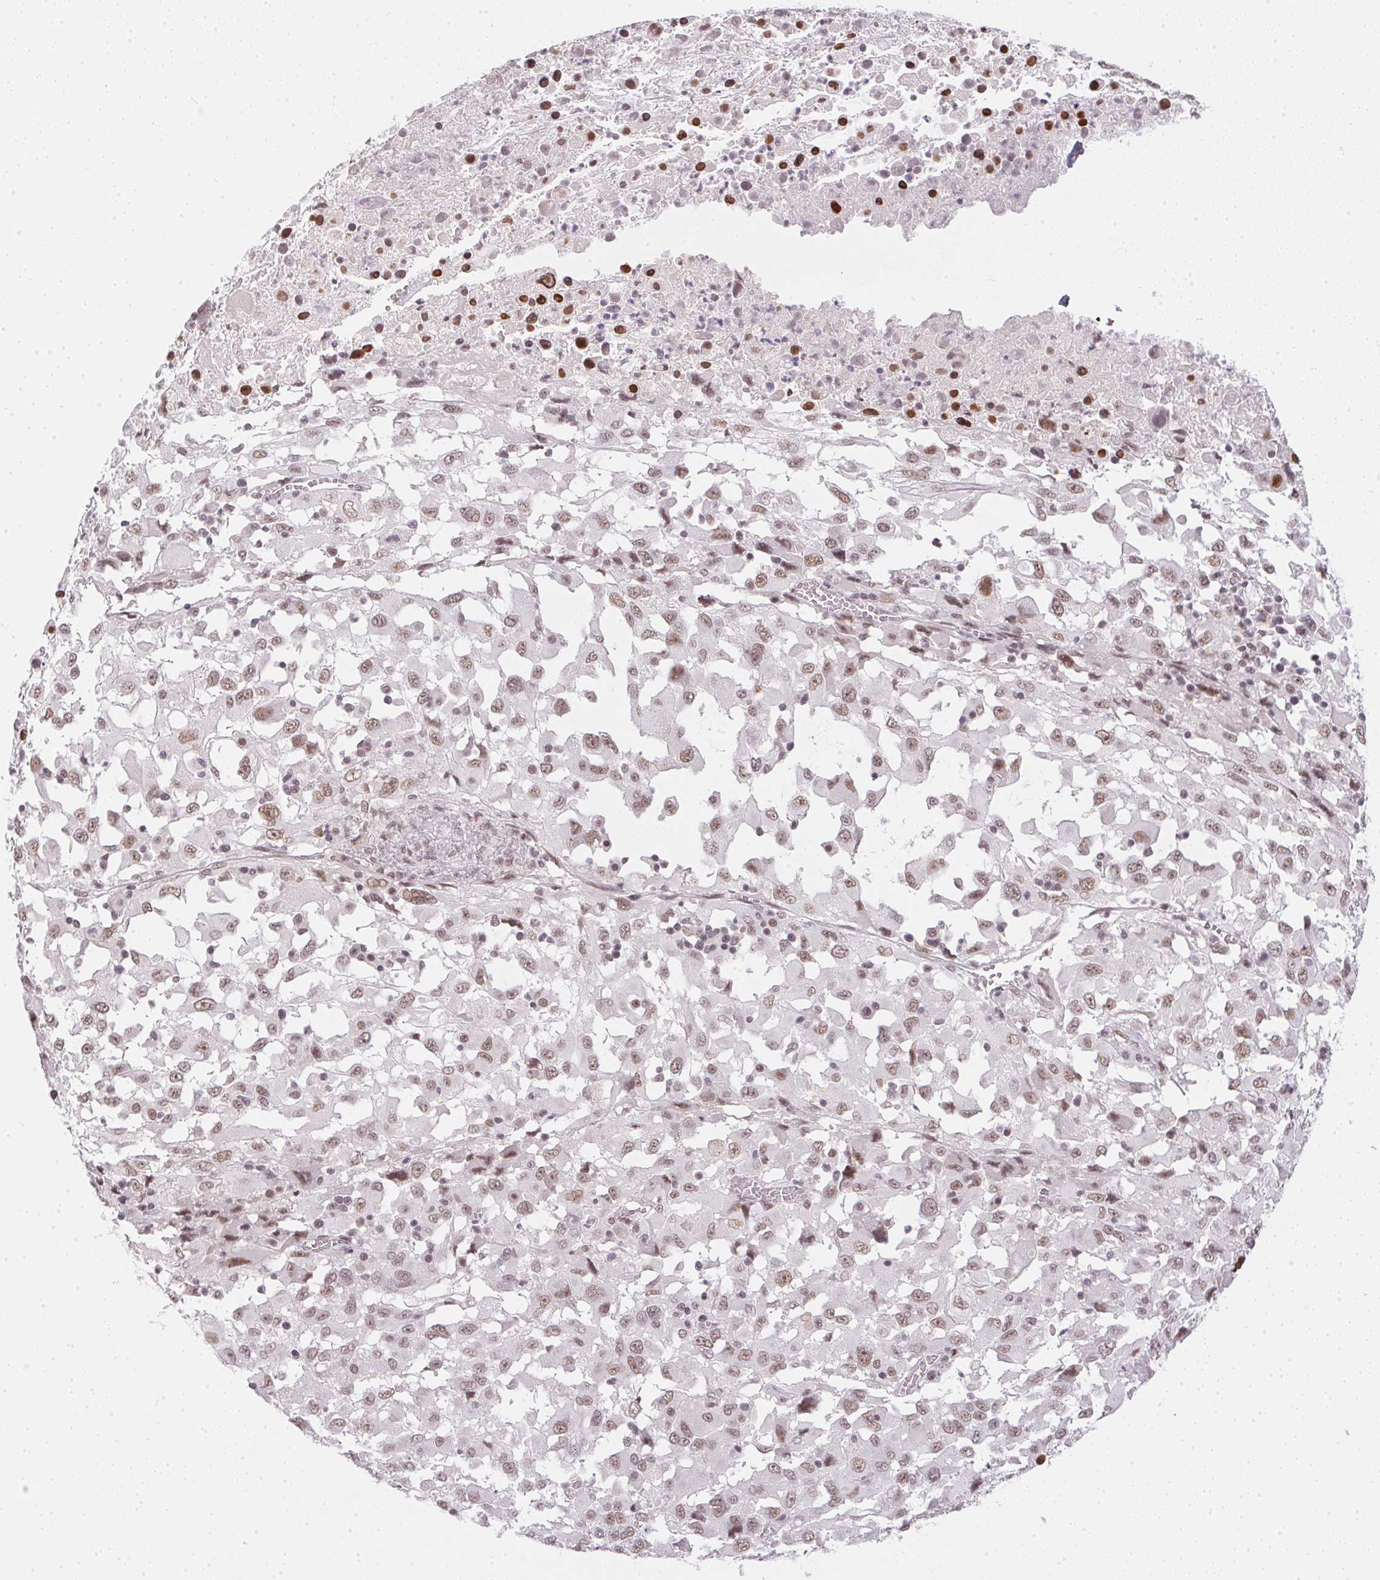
{"staining": {"intensity": "moderate", "quantity": ">75%", "location": "nuclear"}, "tissue": "melanoma", "cell_type": "Tumor cells", "image_type": "cancer", "snomed": [{"axis": "morphology", "description": "Malignant melanoma, Metastatic site"}, {"axis": "topography", "description": "Soft tissue"}], "caption": "This histopathology image demonstrates IHC staining of malignant melanoma (metastatic site), with medium moderate nuclear staining in about >75% of tumor cells.", "gene": "SRSF7", "patient": {"sex": "male", "age": 50}}